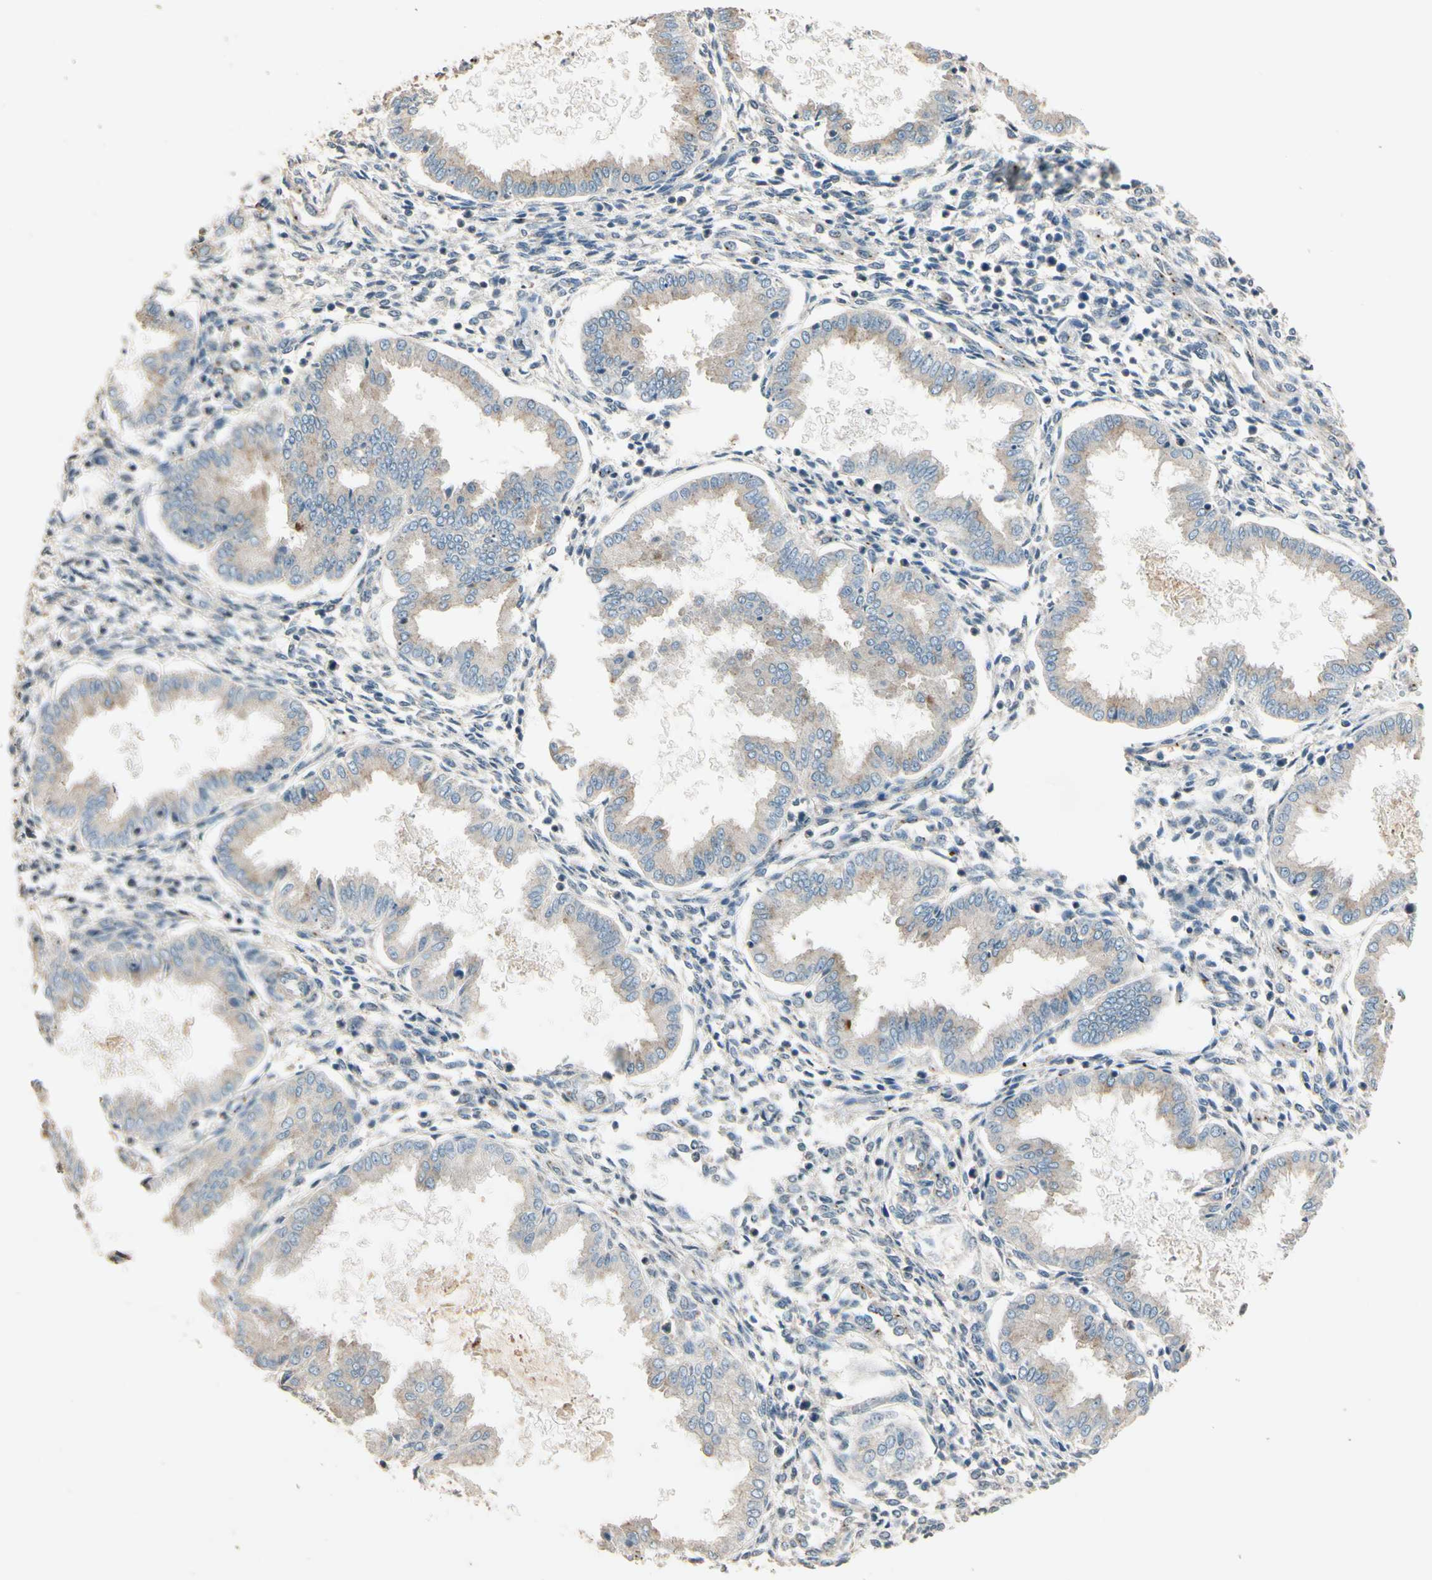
{"staining": {"intensity": "weak", "quantity": "<25%", "location": "cytoplasmic/membranous"}, "tissue": "endometrium", "cell_type": "Cells in endometrial stroma", "image_type": "normal", "snomed": [{"axis": "morphology", "description": "Normal tissue, NOS"}, {"axis": "topography", "description": "Endometrium"}], "caption": "A photomicrograph of endometrium stained for a protein reveals no brown staining in cells in endometrial stroma.", "gene": "AKAP9", "patient": {"sex": "female", "age": 33}}